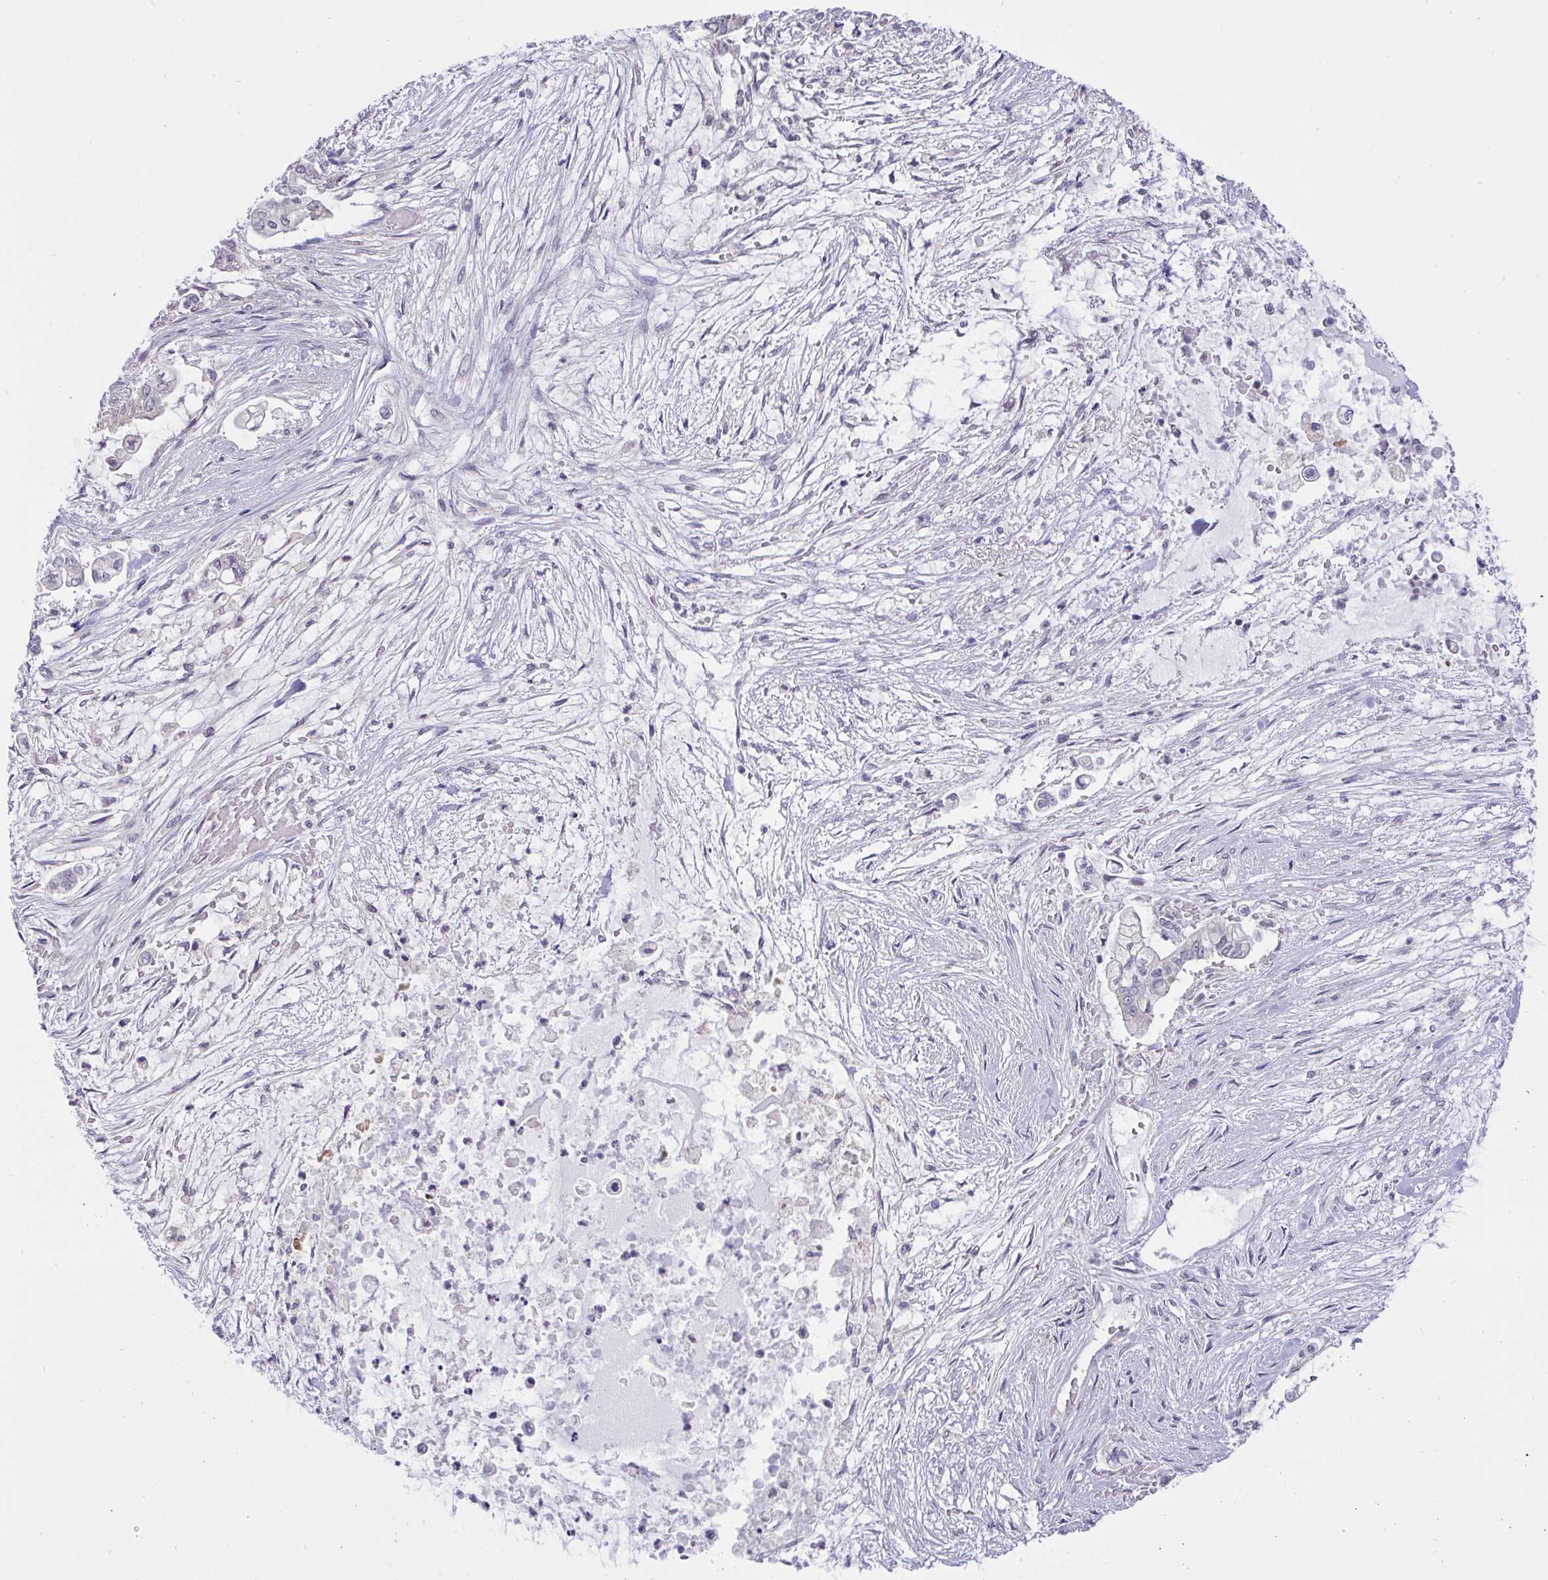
{"staining": {"intensity": "negative", "quantity": "none", "location": "none"}, "tissue": "pancreatic cancer", "cell_type": "Tumor cells", "image_type": "cancer", "snomed": [{"axis": "morphology", "description": "Adenocarcinoma, NOS"}, {"axis": "topography", "description": "Pancreas"}], "caption": "Pancreatic cancer (adenocarcinoma) was stained to show a protein in brown. There is no significant staining in tumor cells.", "gene": "TMEM41A", "patient": {"sex": "female", "age": 69}}